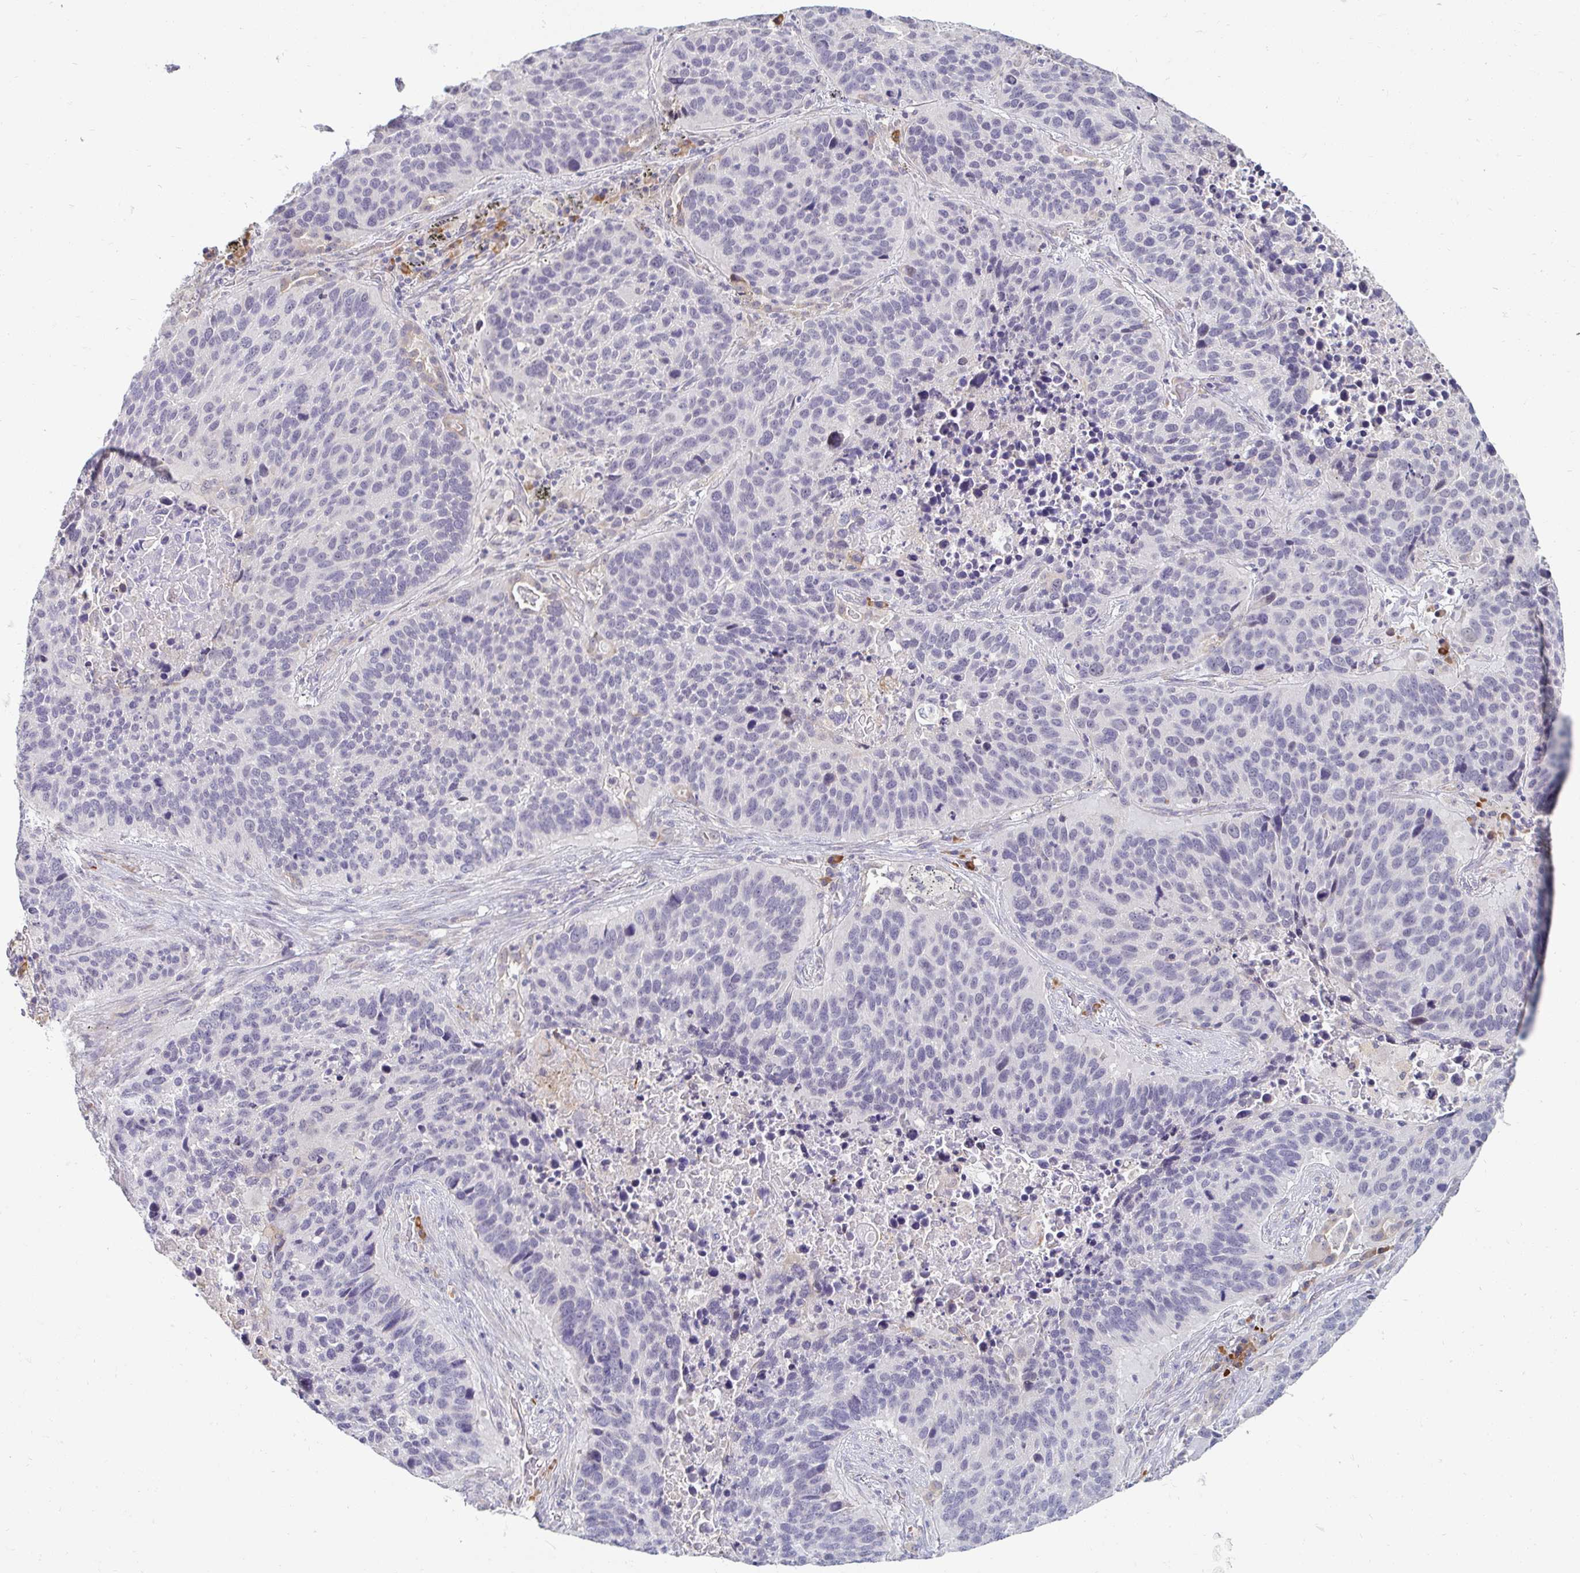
{"staining": {"intensity": "negative", "quantity": "none", "location": "none"}, "tissue": "lung cancer", "cell_type": "Tumor cells", "image_type": "cancer", "snomed": [{"axis": "morphology", "description": "Squamous cell carcinoma, NOS"}, {"axis": "topography", "description": "Lung"}], "caption": "This is an immunohistochemistry (IHC) histopathology image of lung cancer (squamous cell carcinoma). There is no expression in tumor cells.", "gene": "DDN", "patient": {"sex": "male", "age": 68}}